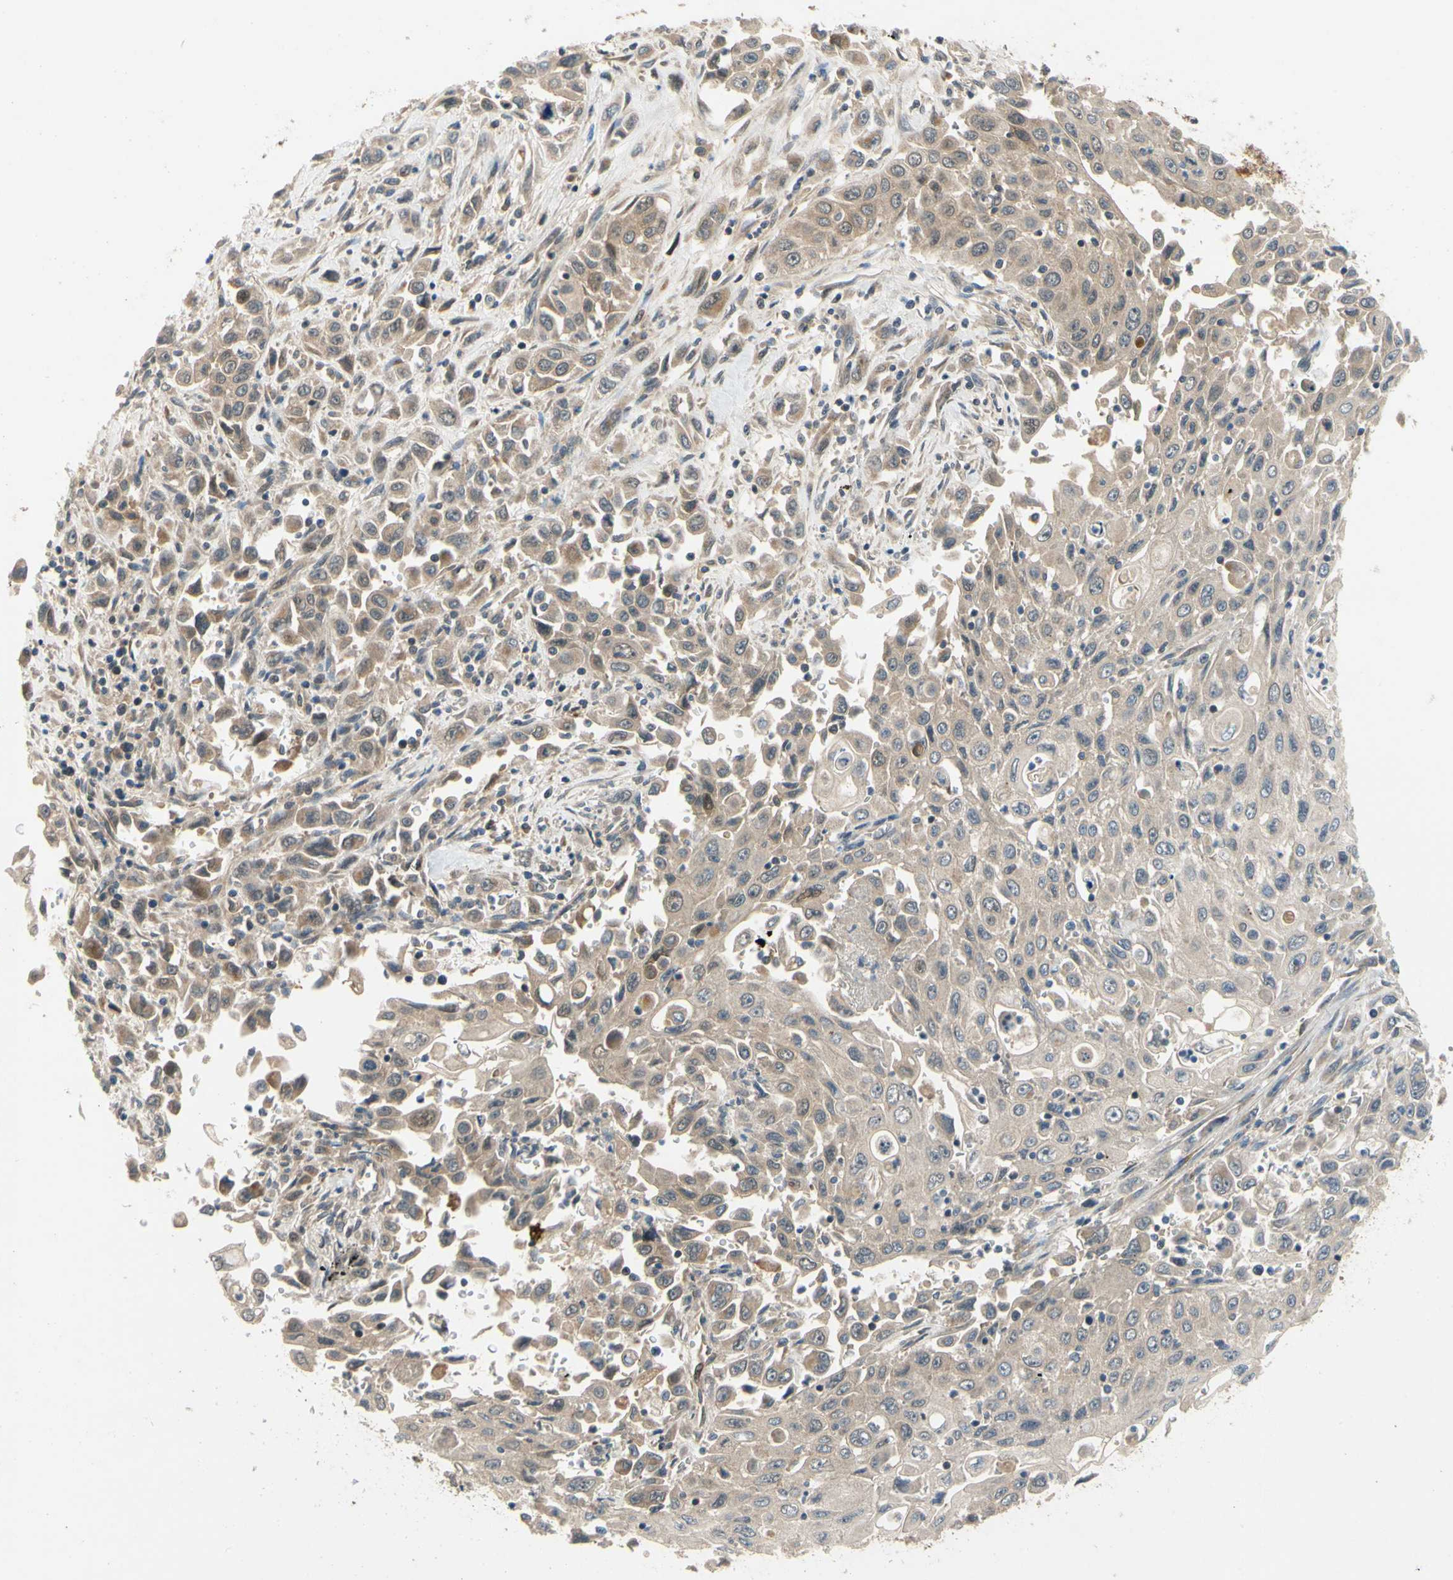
{"staining": {"intensity": "weak", "quantity": ">75%", "location": "cytoplasmic/membranous"}, "tissue": "pancreatic cancer", "cell_type": "Tumor cells", "image_type": "cancer", "snomed": [{"axis": "morphology", "description": "Adenocarcinoma, NOS"}, {"axis": "topography", "description": "Pancreas"}], "caption": "IHC of human pancreatic adenocarcinoma demonstrates low levels of weak cytoplasmic/membranous expression in approximately >75% of tumor cells.", "gene": "TDRP", "patient": {"sex": "male", "age": 70}}